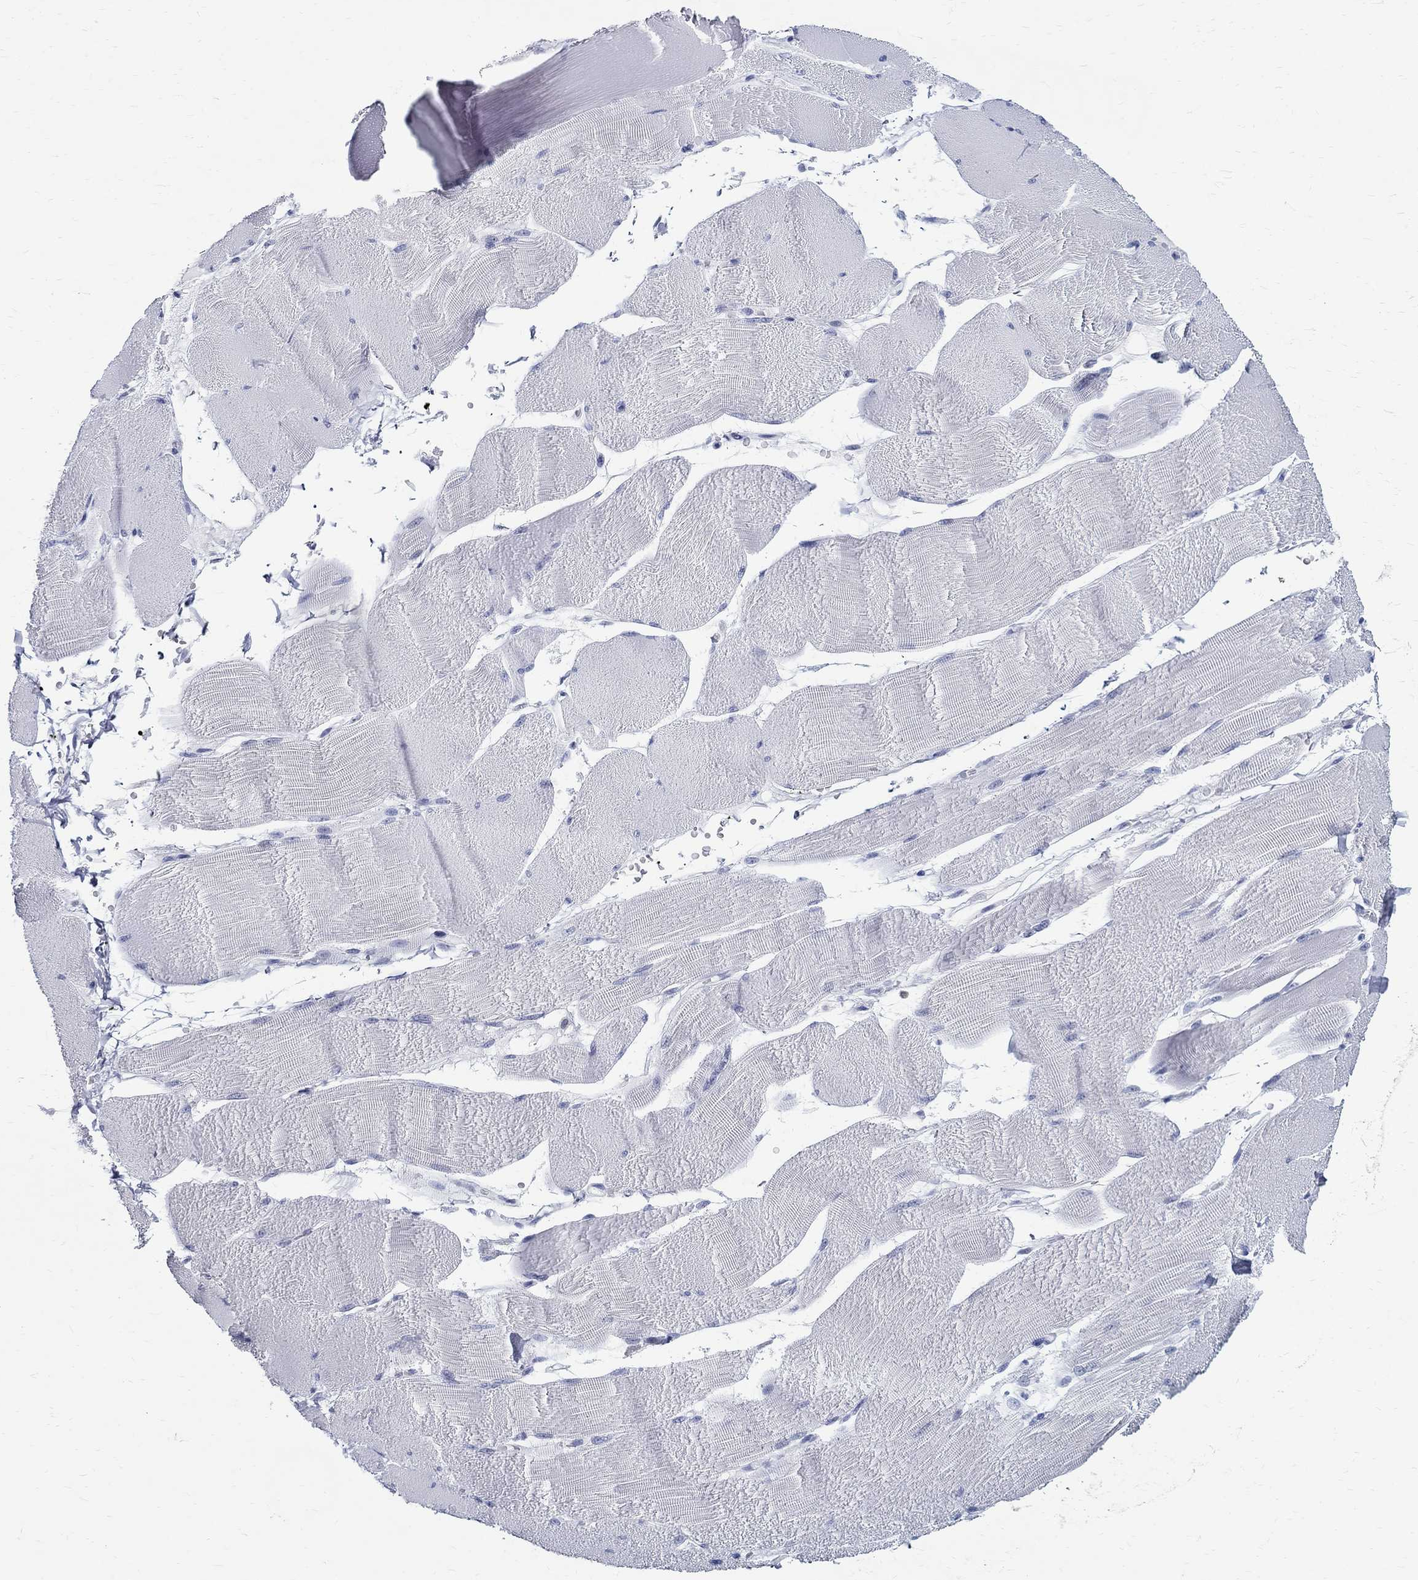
{"staining": {"intensity": "negative", "quantity": "none", "location": "none"}, "tissue": "skeletal muscle", "cell_type": "Myocytes", "image_type": "normal", "snomed": [{"axis": "morphology", "description": "Normal tissue, NOS"}, {"axis": "topography", "description": "Skeletal muscle"}], "caption": "A micrograph of skeletal muscle stained for a protein shows no brown staining in myocytes.", "gene": "BSPRY", "patient": {"sex": "male", "age": 56}}